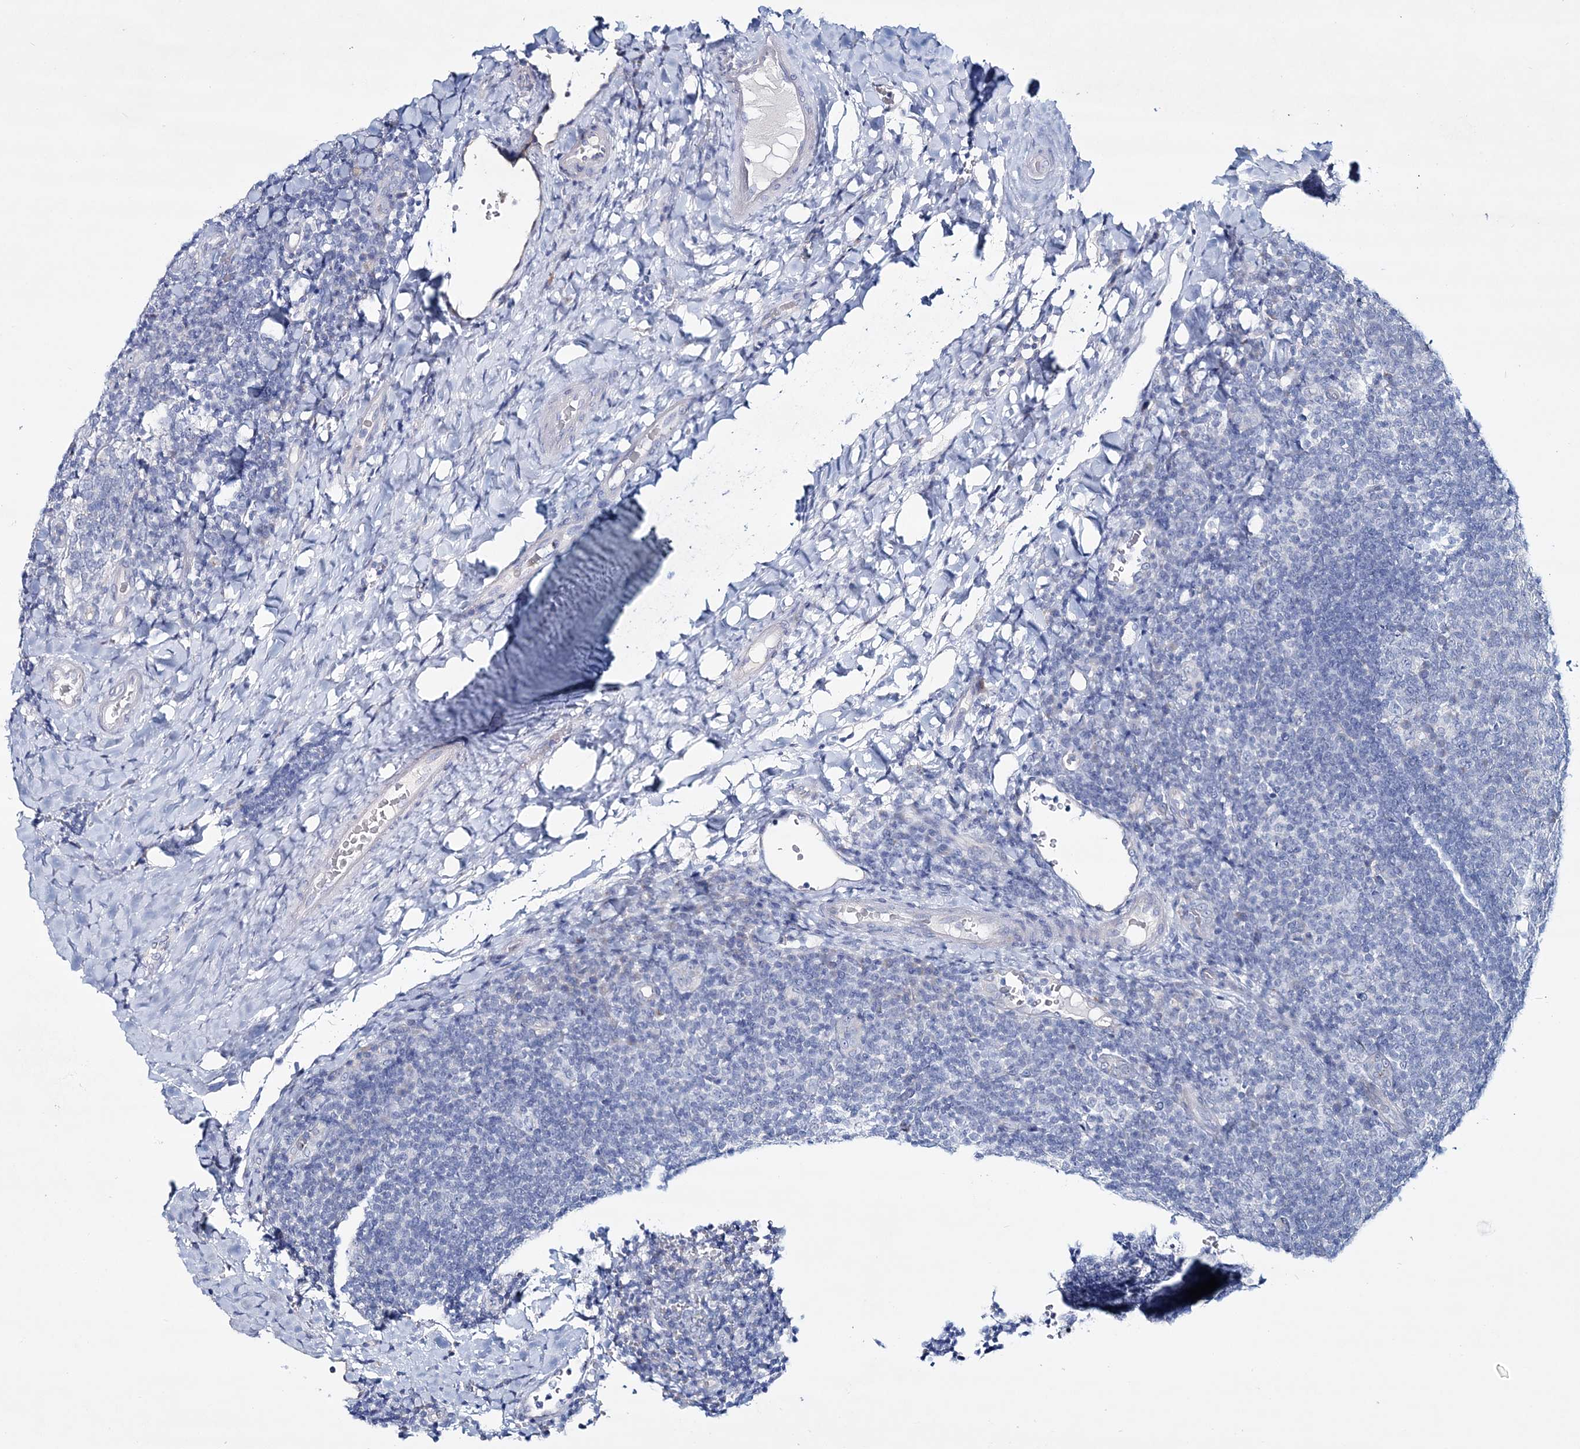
{"staining": {"intensity": "negative", "quantity": "none", "location": "none"}, "tissue": "tonsil", "cell_type": "Germinal center cells", "image_type": "normal", "snomed": [{"axis": "morphology", "description": "Normal tissue, NOS"}, {"axis": "topography", "description": "Tonsil"}], "caption": "Immunohistochemical staining of unremarkable human tonsil displays no significant staining in germinal center cells.", "gene": "ADGRL1", "patient": {"sex": "male", "age": 17}}